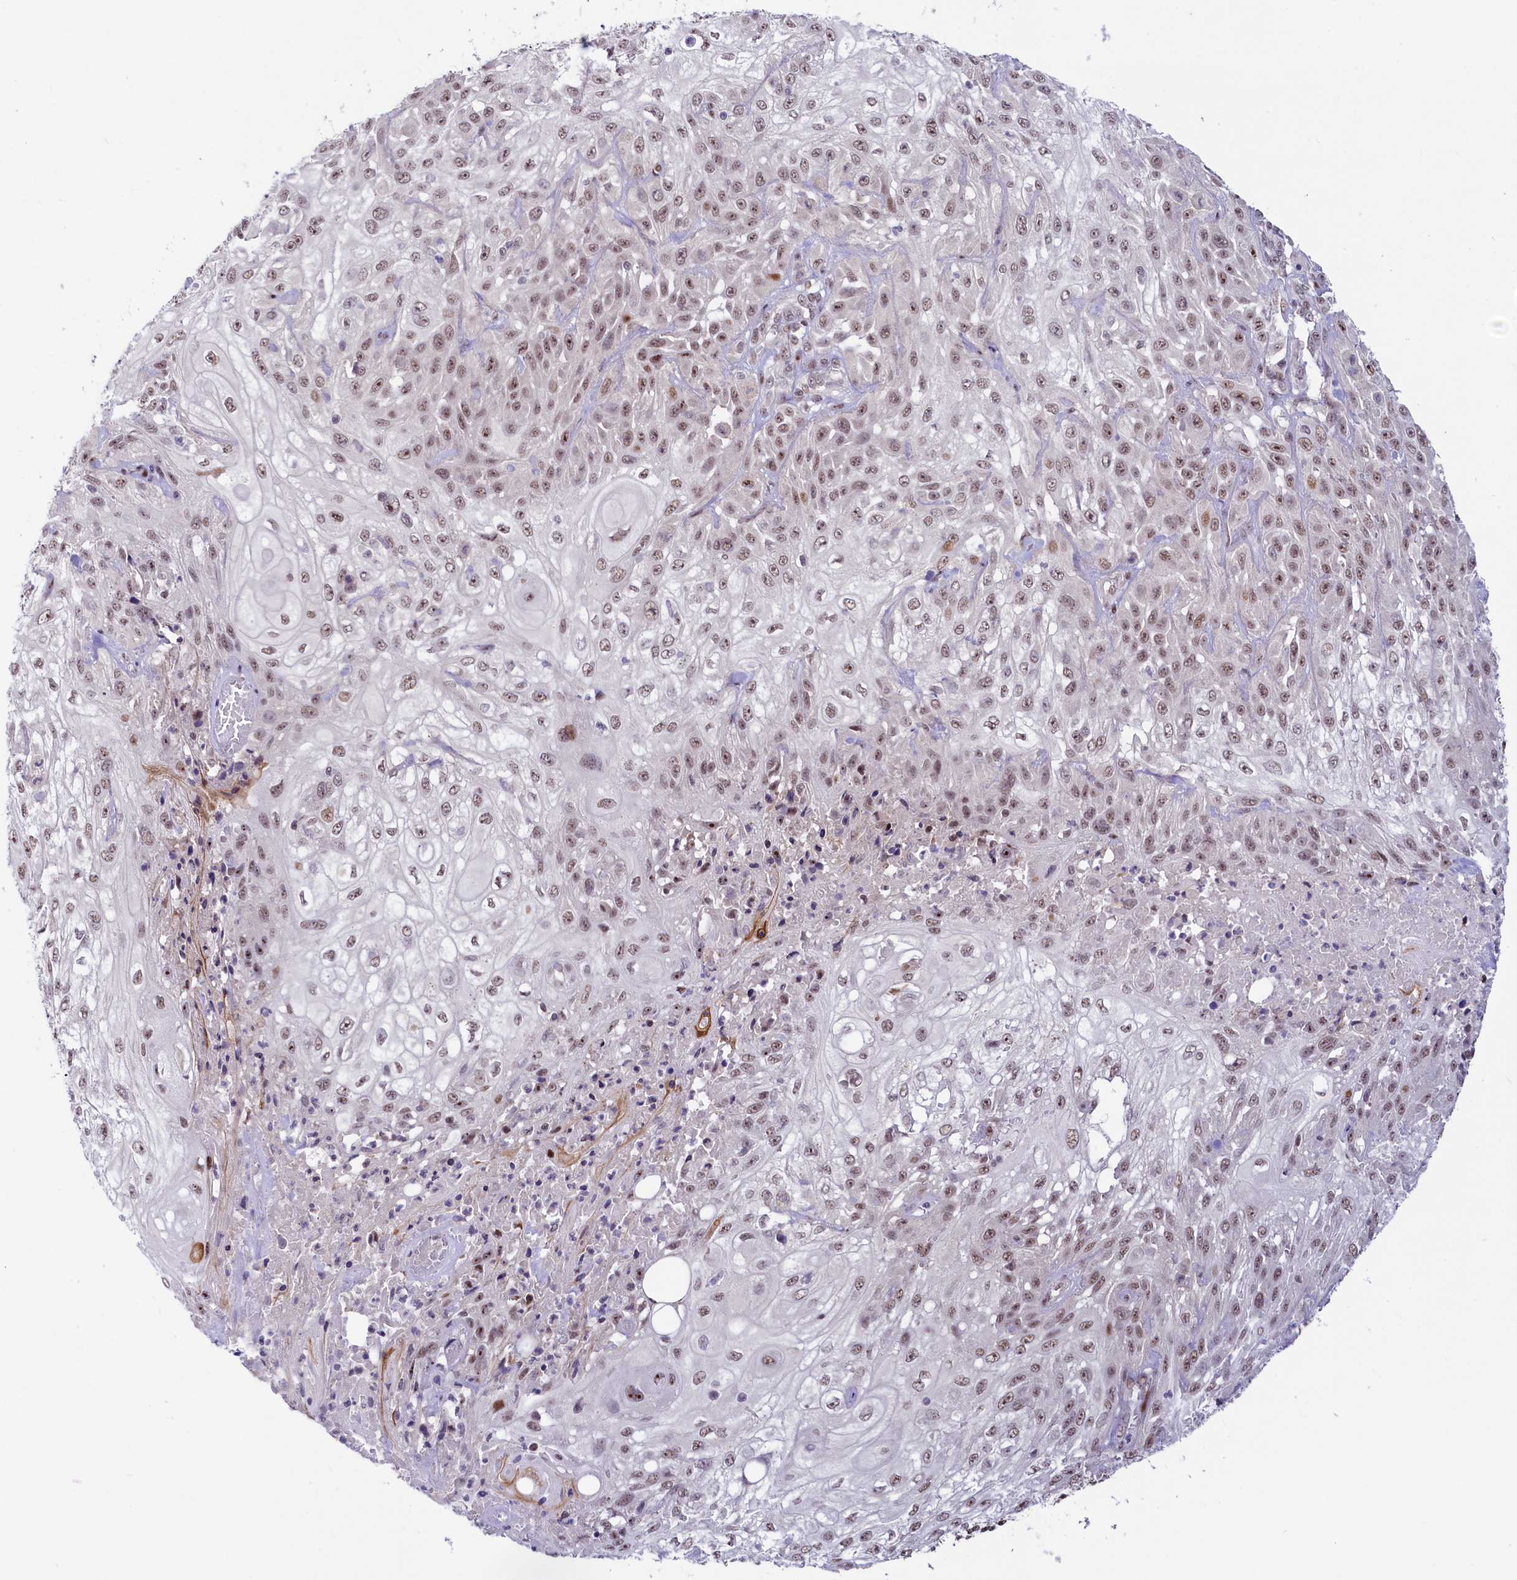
{"staining": {"intensity": "weak", "quantity": ">75%", "location": "nuclear"}, "tissue": "skin cancer", "cell_type": "Tumor cells", "image_type": "cancer", "snomed": [{"axis": "morphology", "description": "Squamous cell carcinoma, NOS"}, {"axis": "morphology", "description": "Squamous cell carcinoma, metastatic, NOS"}, {"axis": "topography", "description": "Skin"}, {"axis": "topography", "description": "Lymph node"}], "caption": "Immunohistochemical staining of skin cancer (metastatic squamous cell carcinoma) reveals low levels of weak nuclear protein staining in about >75% of tumor cells.", "gene": "ANKS3", "patient": {"sex": "male", "age": 75}}